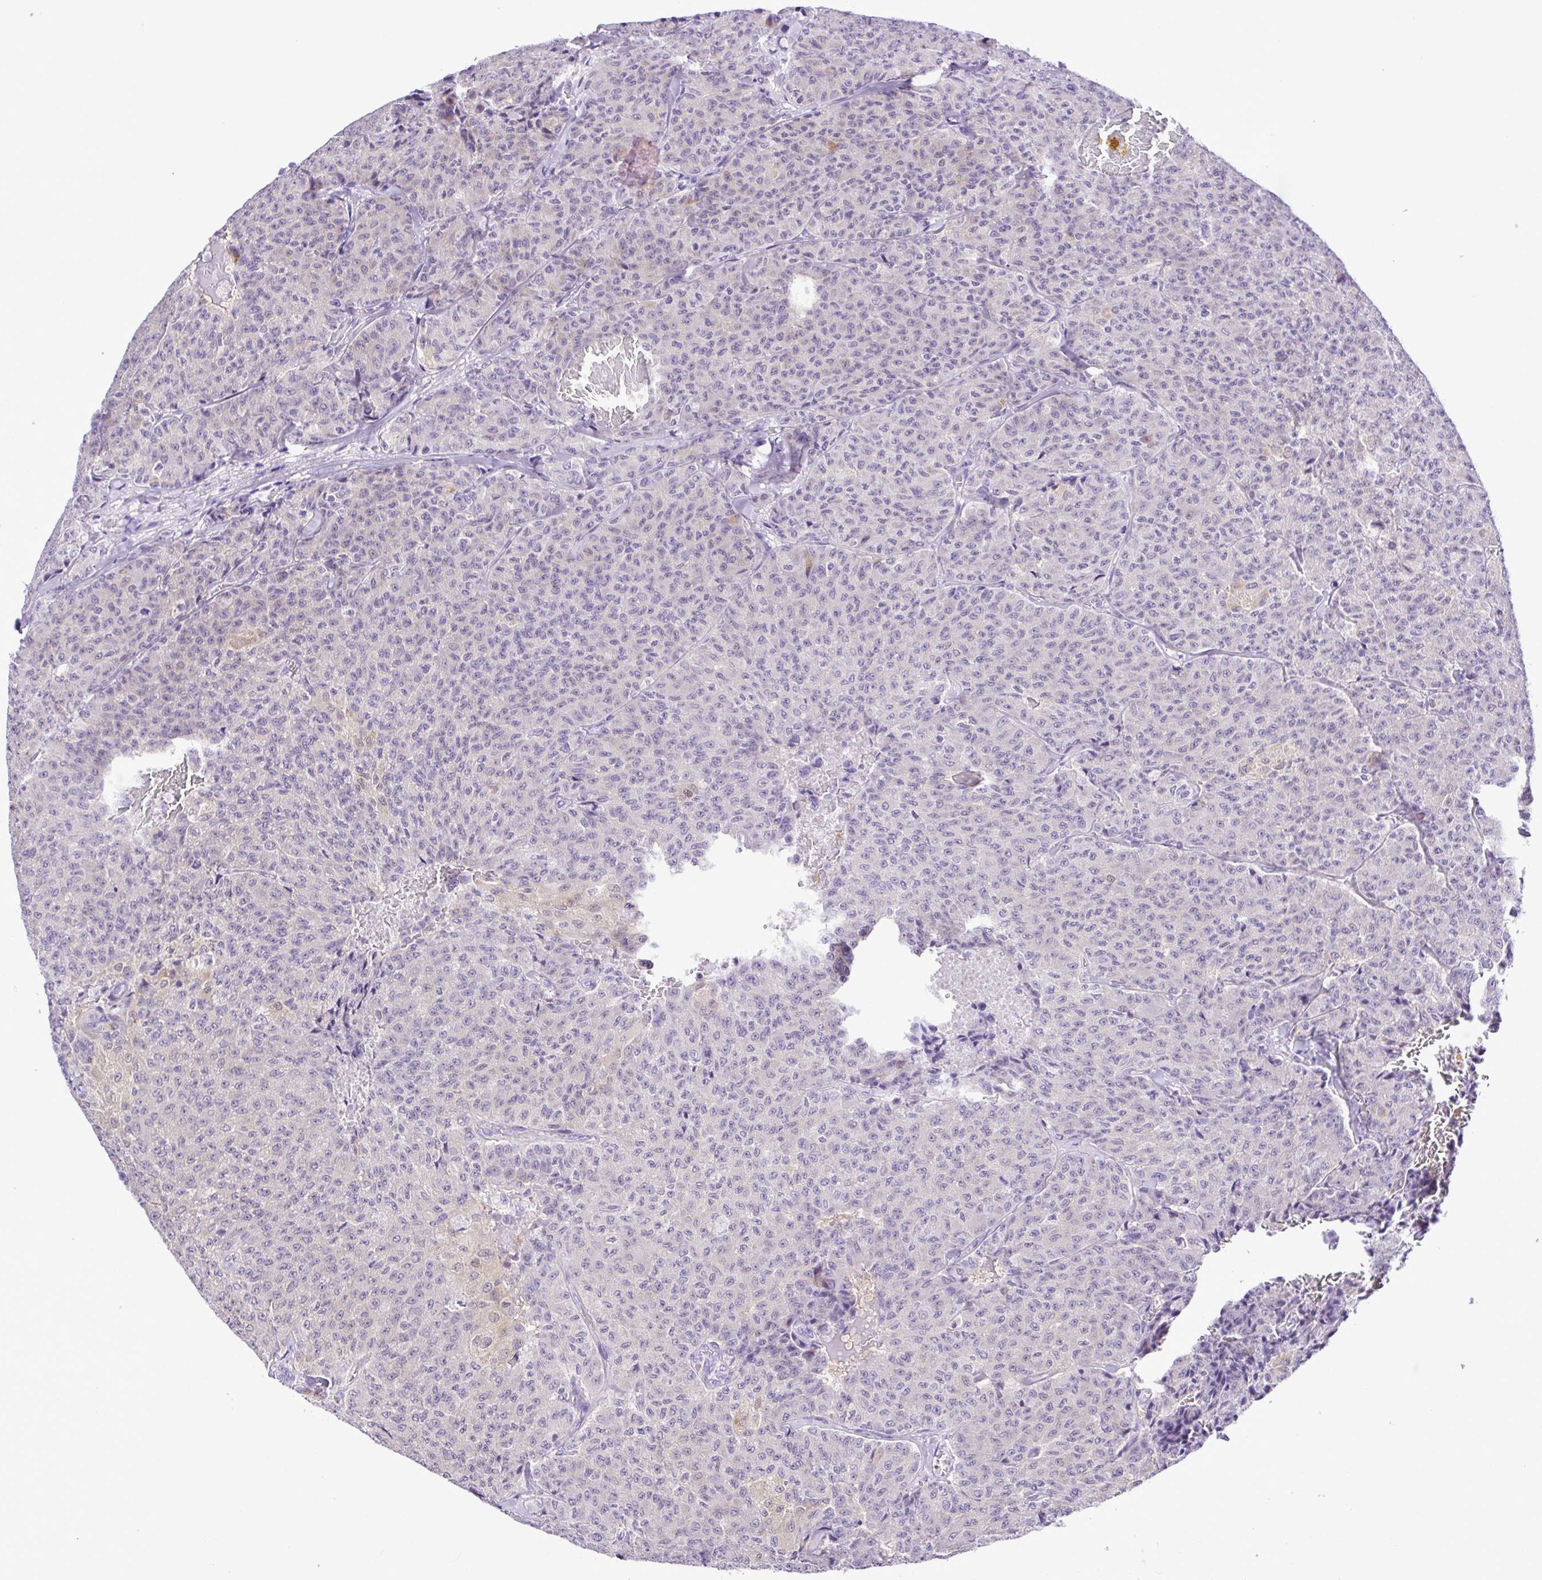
{"staining": {"intensity": "weak", "quantity": "<25%", "location": "cytoplasmic/membranous"}, "tissue": "carcinoid", "cell_type": "Tumor cells", "image_type": "cancer", "snomed": [{"axis": "morphology", "description": "Carcinoid, malignant, NOS"}, {"axis": "topography", "description": "Lung"}], "caption": "A micrograph of human malignant carcinoid is negative for staining in tumor cells. (DAB (3,3'-diaminobenzidine) immunohistochemistry (IHC) with hematoxylin counter stain).", "gene": "SYT1", "patient": {"sex": "male", "age": 71}}